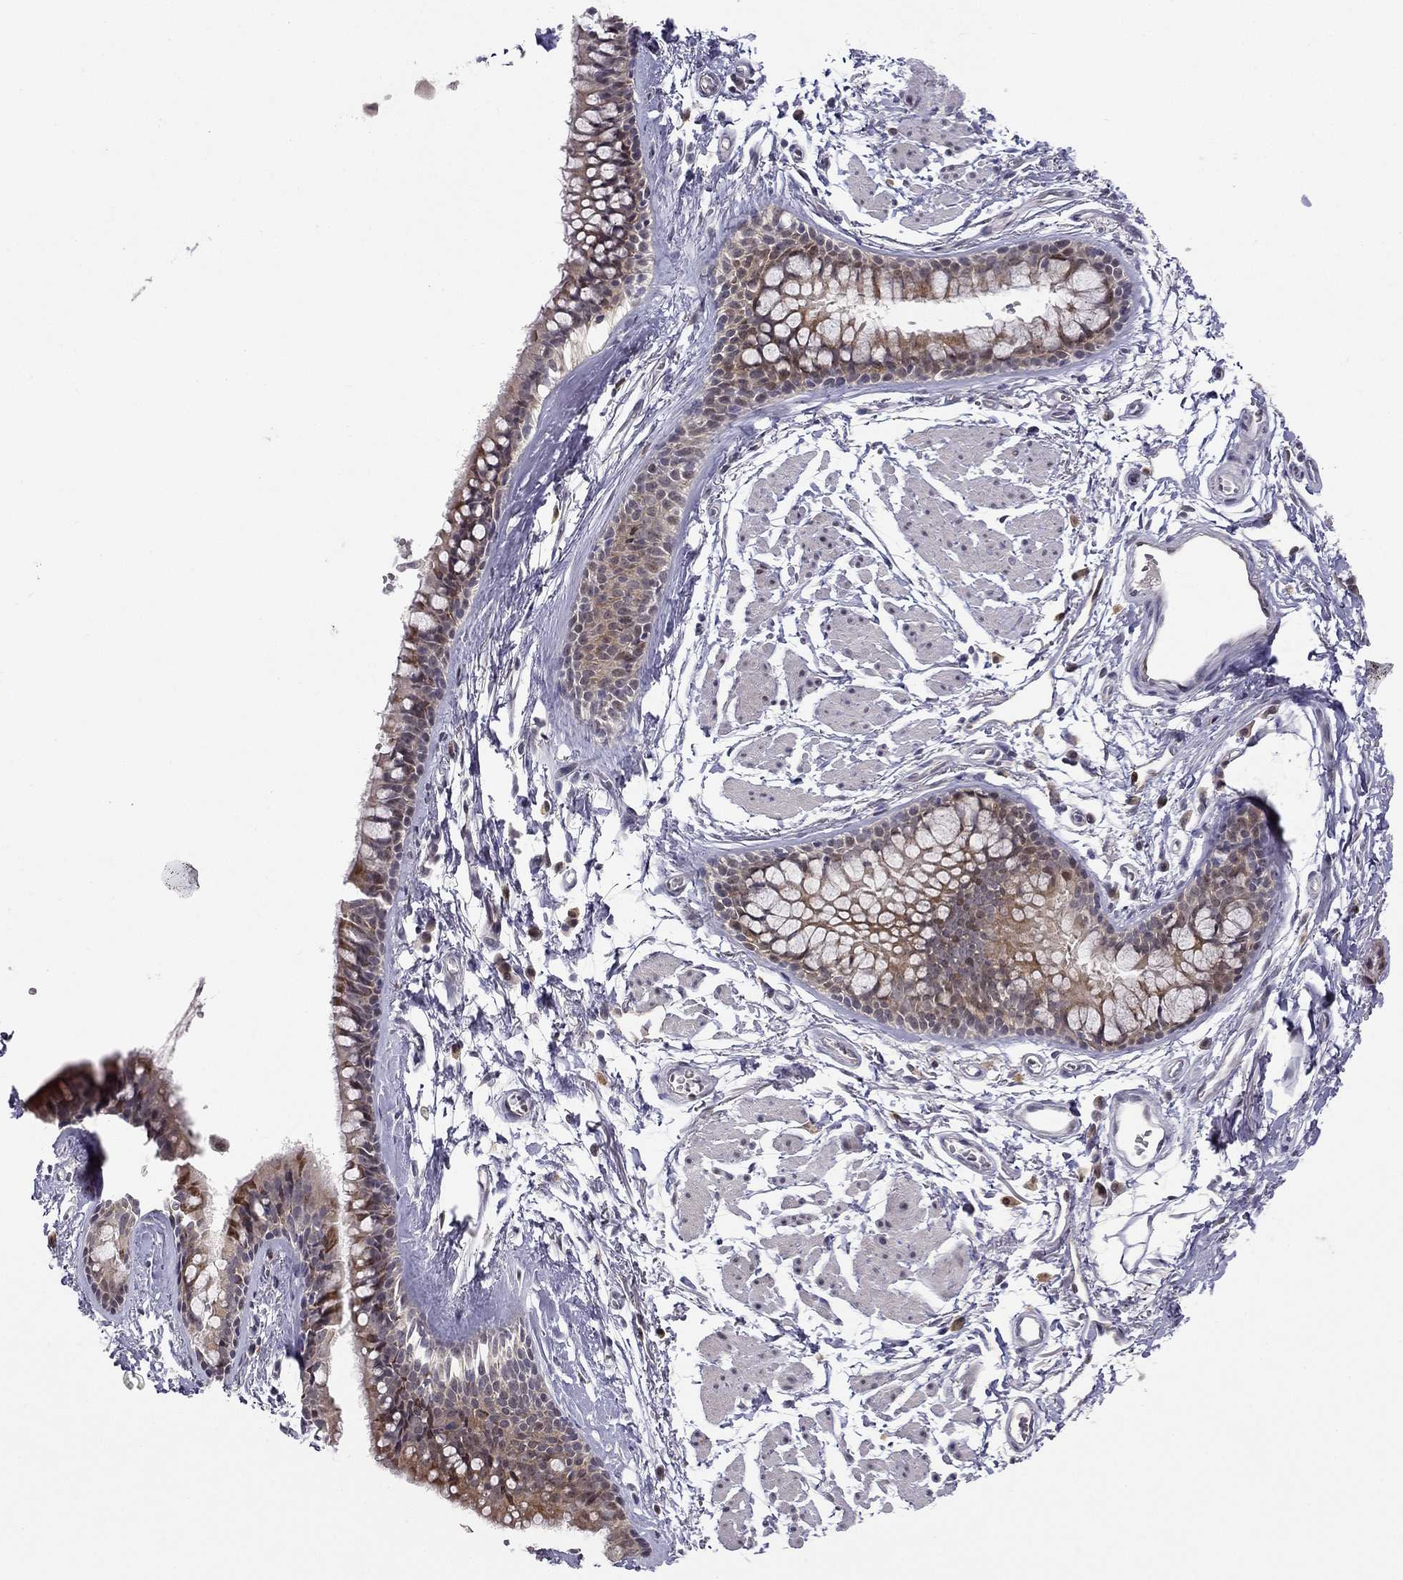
{"staining": {"intensity": "negative", "quantity": "none", "location": "none"}, "tissue": "adipose tissue", "cell_type": "Adipocytes", "image_type": "normal", "snomed": [{"axis": "morphology", "description": "Normal tissue, NOS"}, {"axis": "topography", "description": "Cartilage tissue"}, {"axis": "topography", "description": "Bronchus"}], "caption": "Adipocytes are negative for brown protein staining in unremarkable adipose tissue. The staining was performed using DAB (3,3'-diaminobenzidine) to visualize the protein expression in brown, while the nuclei were stained in blue with hematoxylin (Magnification: 20x).", "gene": "STXBP6", "patient": {"sex": "female", "age": 79}}